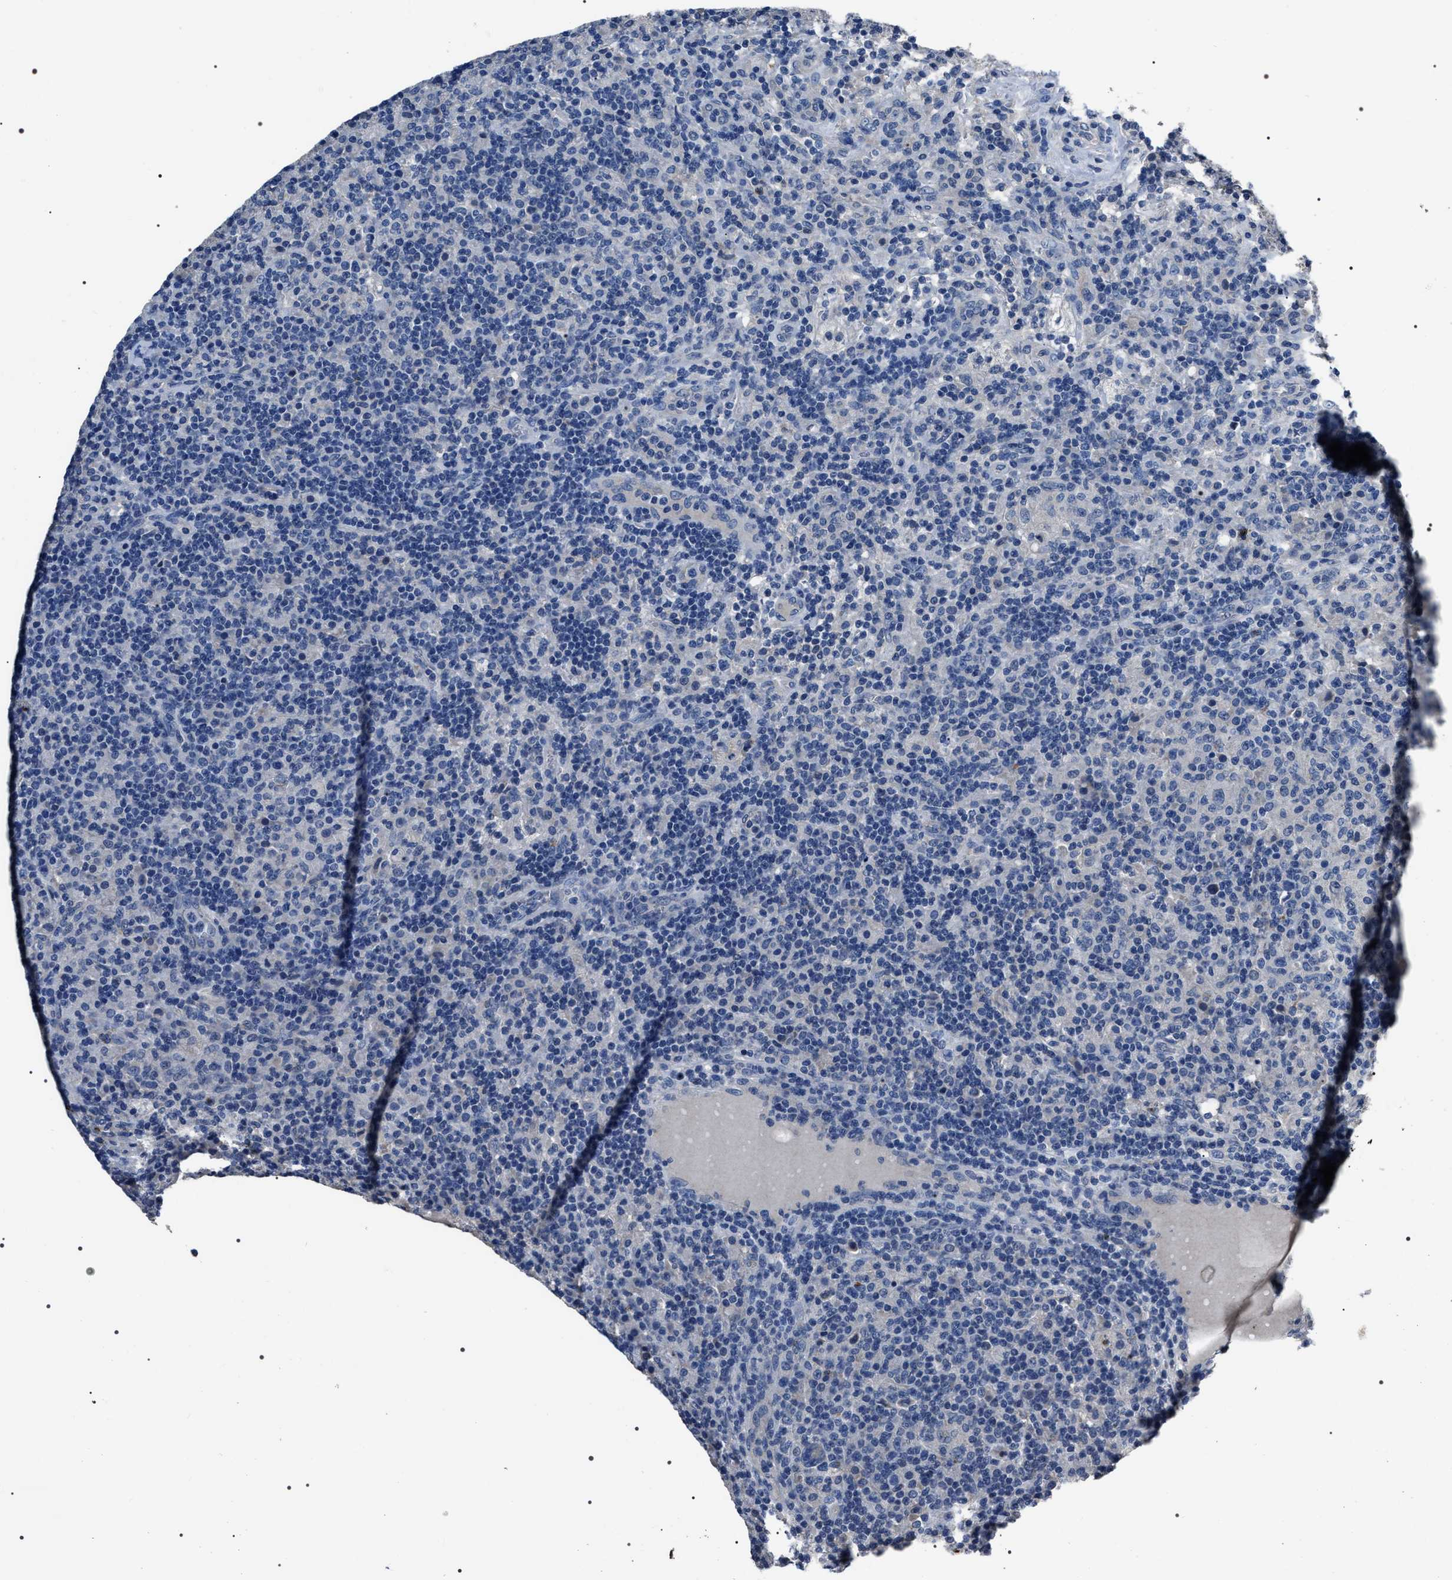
{"staining": {"intensity": "negative", "quantity": "none", "location": "none"}, "tissue": "lymphoma", "cell_type": "Tumor cells", "image_type": "cancer", "snomed": [{"axis": "morphology", "description": "Hodgkin's disease, NOS"}, {"axis": "topography", "description": "Lymph node"}], "caption": "A photomicrograph of human lymphoma is negative for staining in tumor cells.", "gene": "TRIM54", "patient": {"sex": "male", "age": 70}}